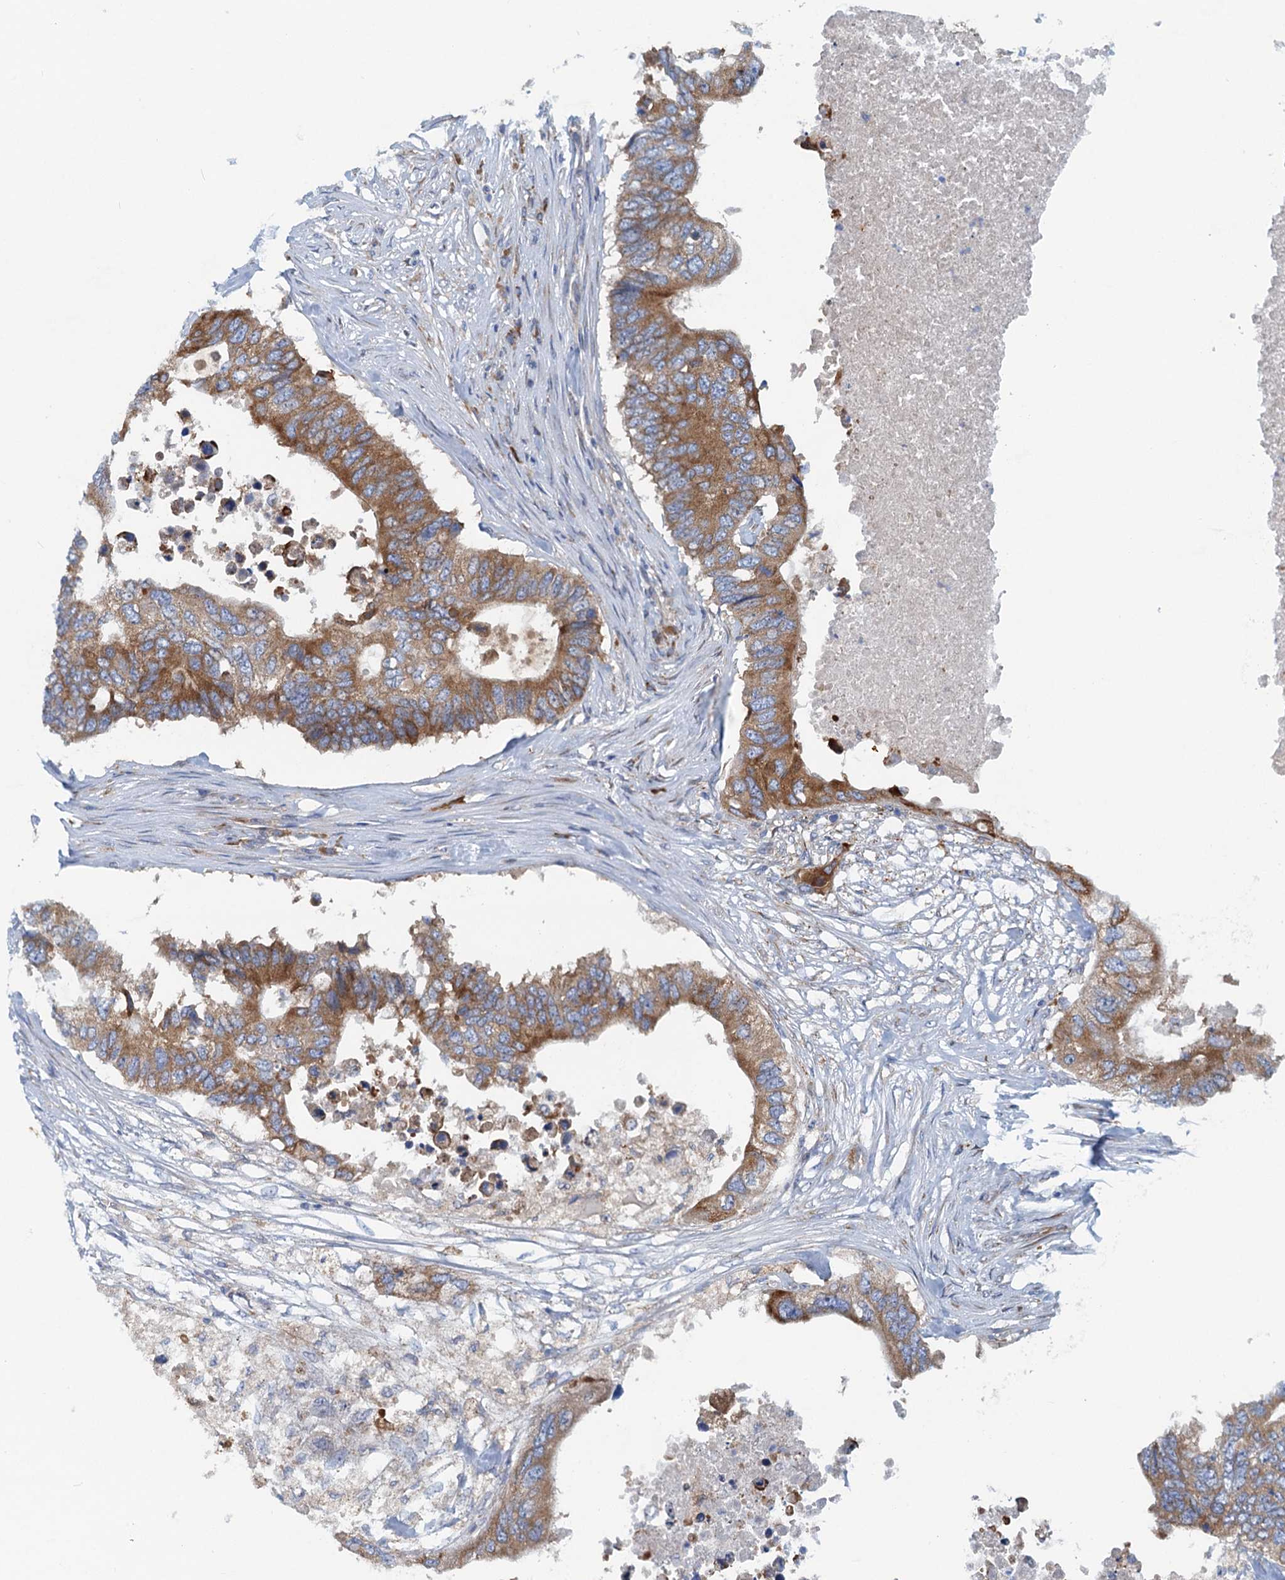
{"staining": {"intensity": "moderate", "quantity": ">75%", "location": "cytoplasmic/membranous"}, "tissue": "colorectal cancer", "cell_type": "Tumor cells", "image_type": "cancer", "snomed": [{"axis": "morphology", "description": "Adenocarcinoma, NOS"}, {"axis": "topography", "description": "Colon"}], "caption": "This image displays immunohistochemistry (IHC) staining of colorectal cancer (adenocarcinoma), with medium moderate cytoplasmic/membranous positivity in approximately >75% of tumor cells.", "gene": "MYDGF", "patient": {"sex": "male", "age": 71}}